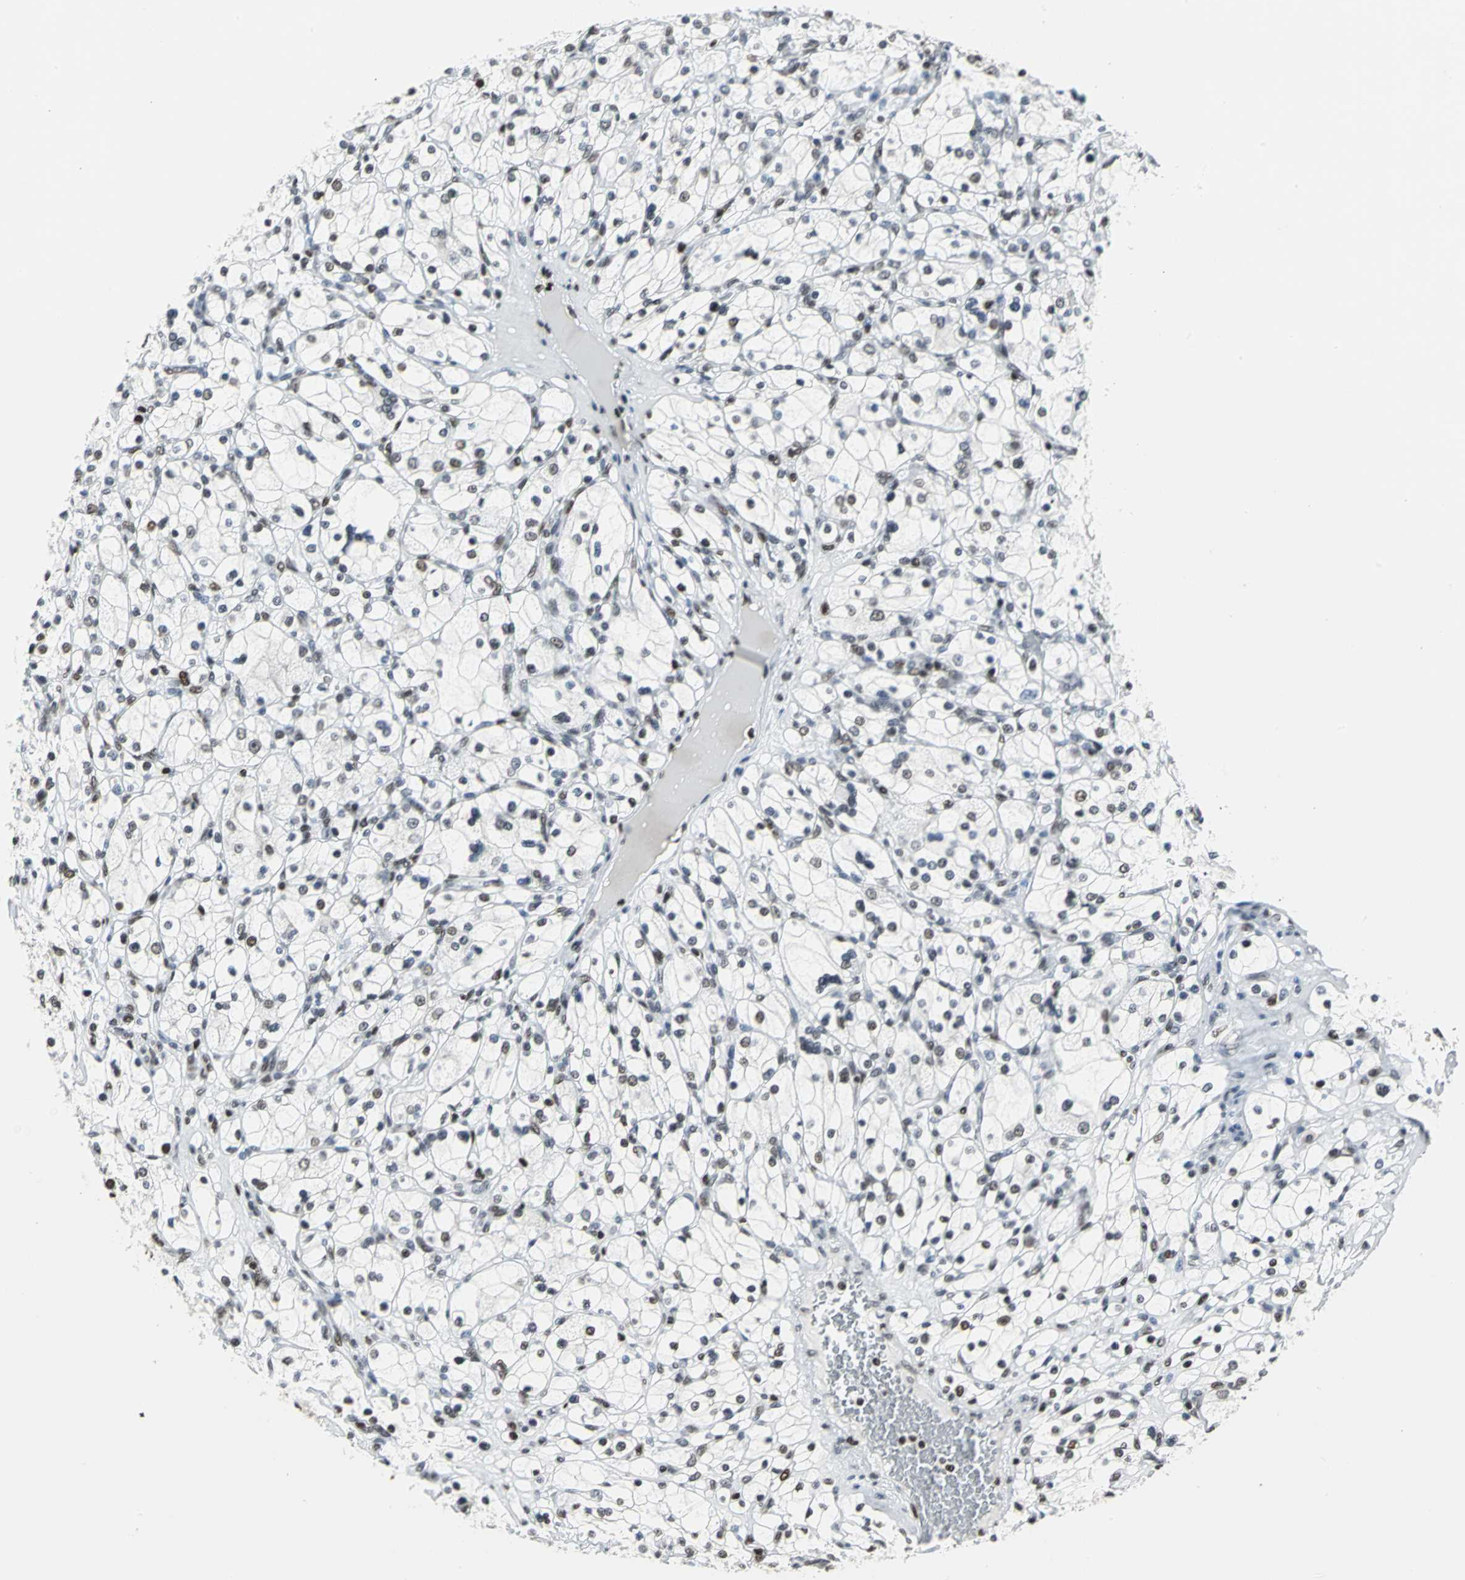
{"staining": {"intensity": "moderate", "quantity": "25%-75%", "location": "nuclear"}, "tissue": "renal cancer", "cell_type": "Tumor cells", "image_type": "cancer", "snomed": [{"axis": "morphology", "description": "Adenocarcinoma, NOS"}, {"axis": "topography", "description": "Kidney"}], "caption": "The photomicrograph demonstrates staining of renal cancer (adenocarcinoma), revealing moderate nuclear protein expression (brown color) within tumor cells.", "gene": "HNRNPD", "patient": {"sex": "female", "age": 83}}